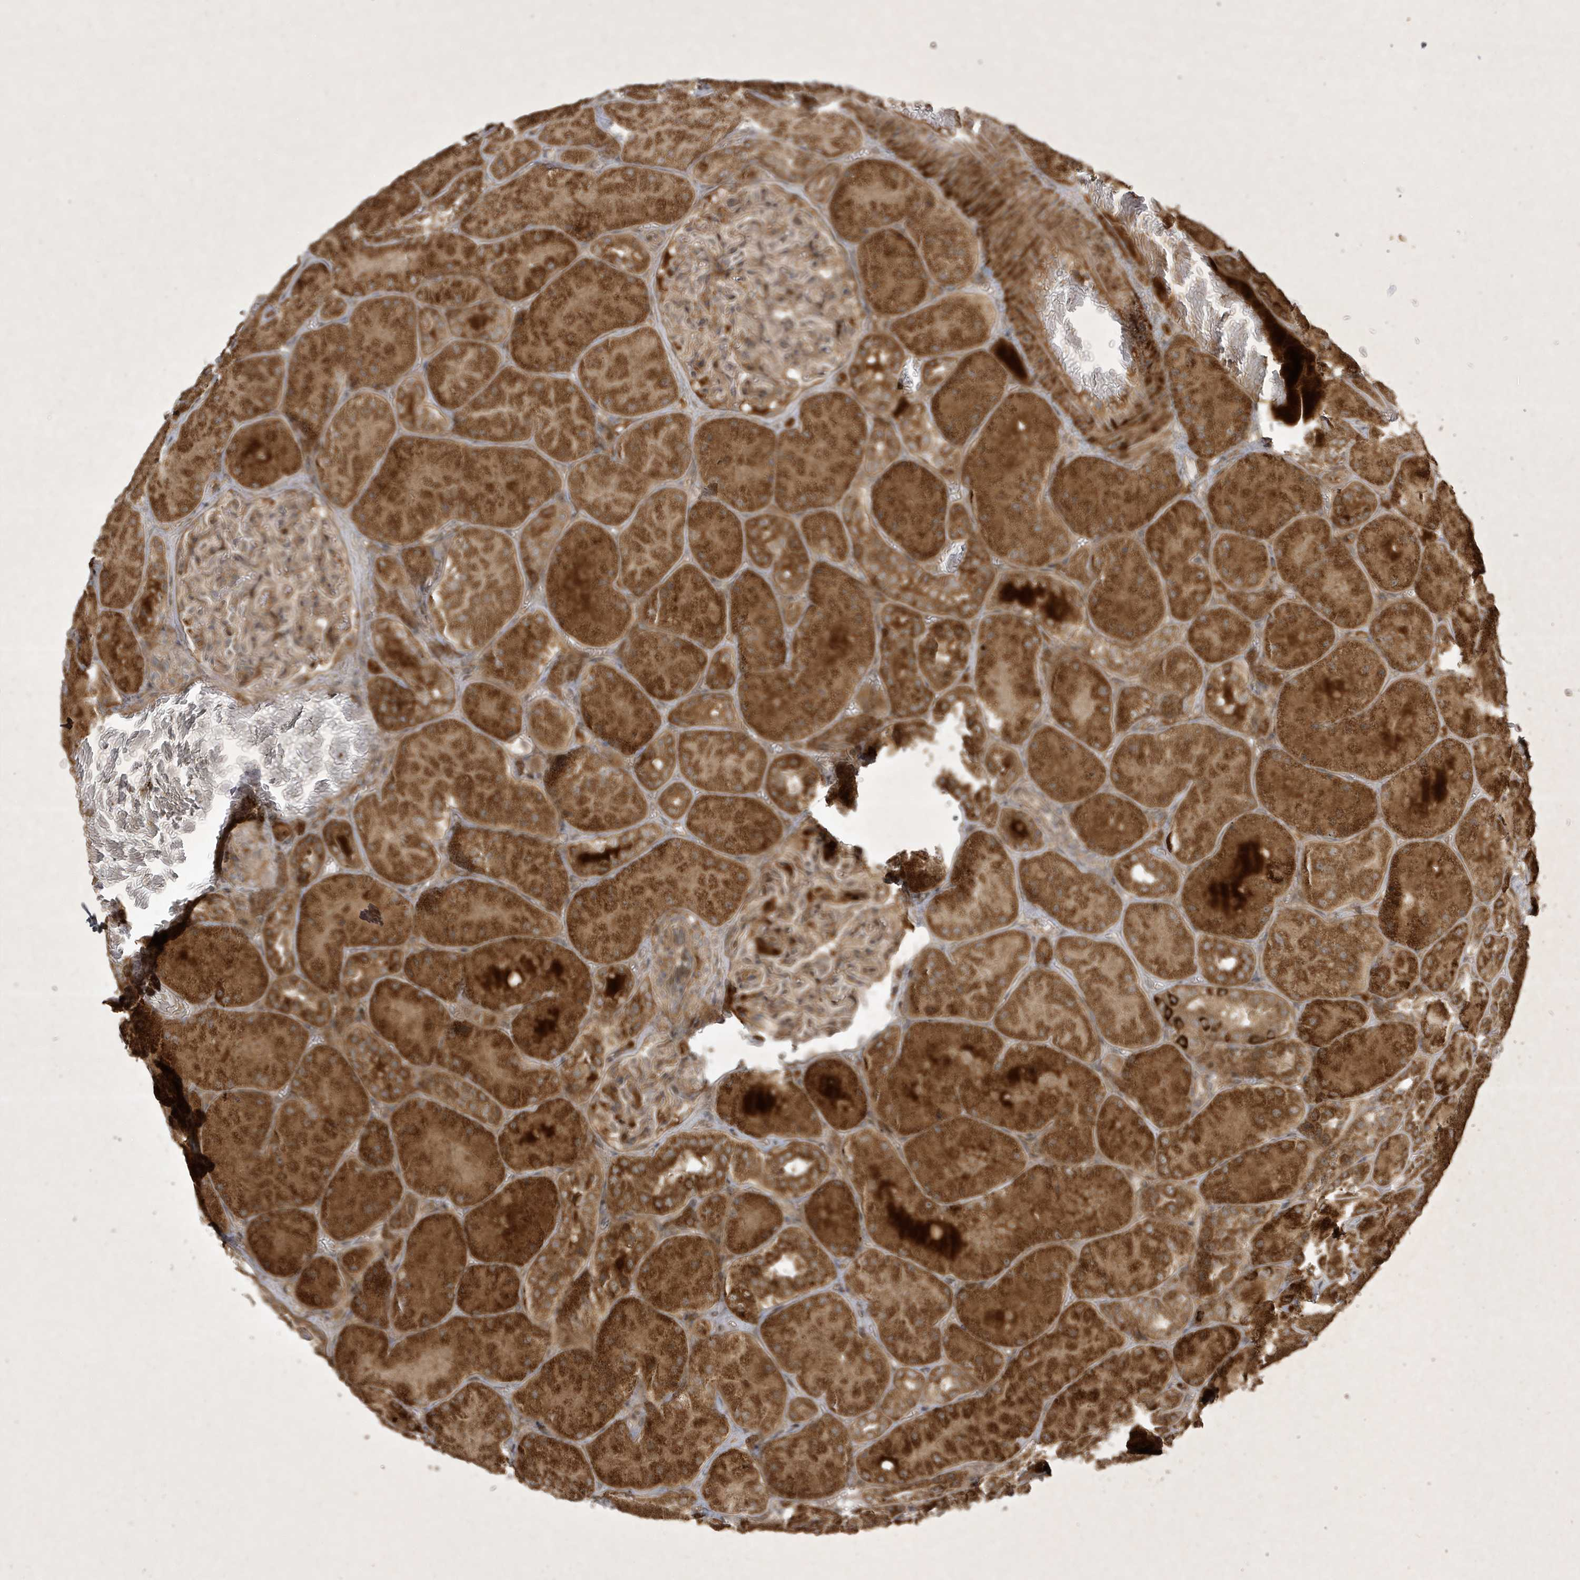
{"staining": {"intensity": "weak", "quantity": "25%-75%", "location": "cytoplasmic/membranous"}, "tissue": "kidney", "cell_type": "Cells in glomeruli", "image_type": "normal", "snomed": [{"axis": "morphology", "description": "Normal tissue, NOS"}, {"axis": "topography", "description": "Kidney"}], "caption": "Unremarkable kidney reveals weak cytoplasmic/membranous staining in approximately 25%-75% of cells in glomeruli.", "gene": "FAM83C", "patient": {"sex": "male", "age": 28}}